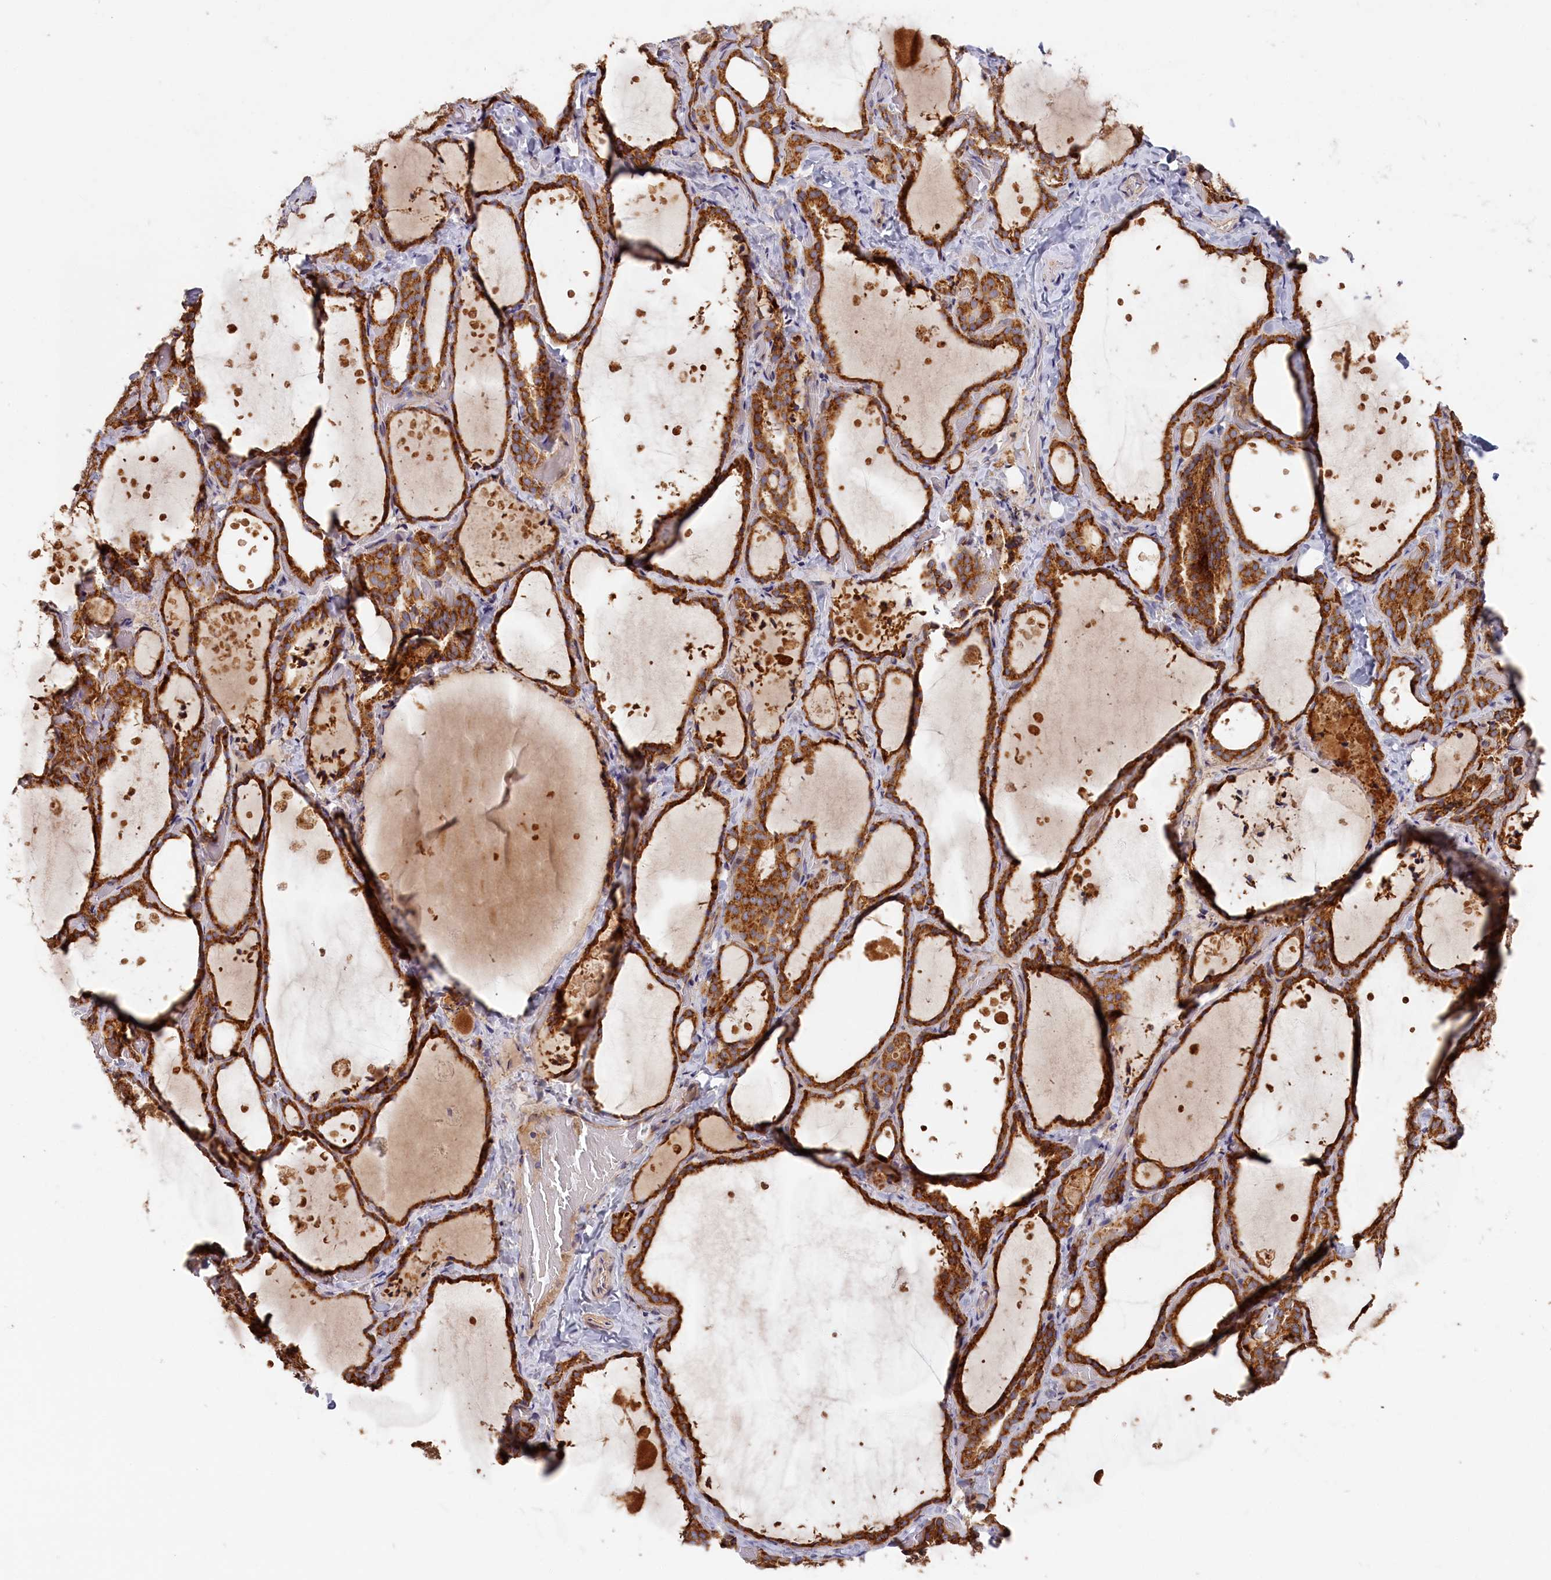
{"staining": {"intensity": "strong", "quantity": ">75%", "location": "cytoplasmic/membranous"}, "tissue": "thyroid gland", "cell_type": "Glandular cells", "image_type": "normal", "snomed": [{"axis": "morphology", "description": "Normal tissue, NOS"}, {"axis": "topography", "description": "Thyroid gland"}], "caption": "Immunohistochemistry (IHC) image of unremarkable human thyroid gland stained for a protein (brown), which displays high levels of strong cytoplasmic/membranous positivity in approximately >75% of glandular cells.", "gene": "CEP44", "patient": {"sex": "female", "age": 44}}